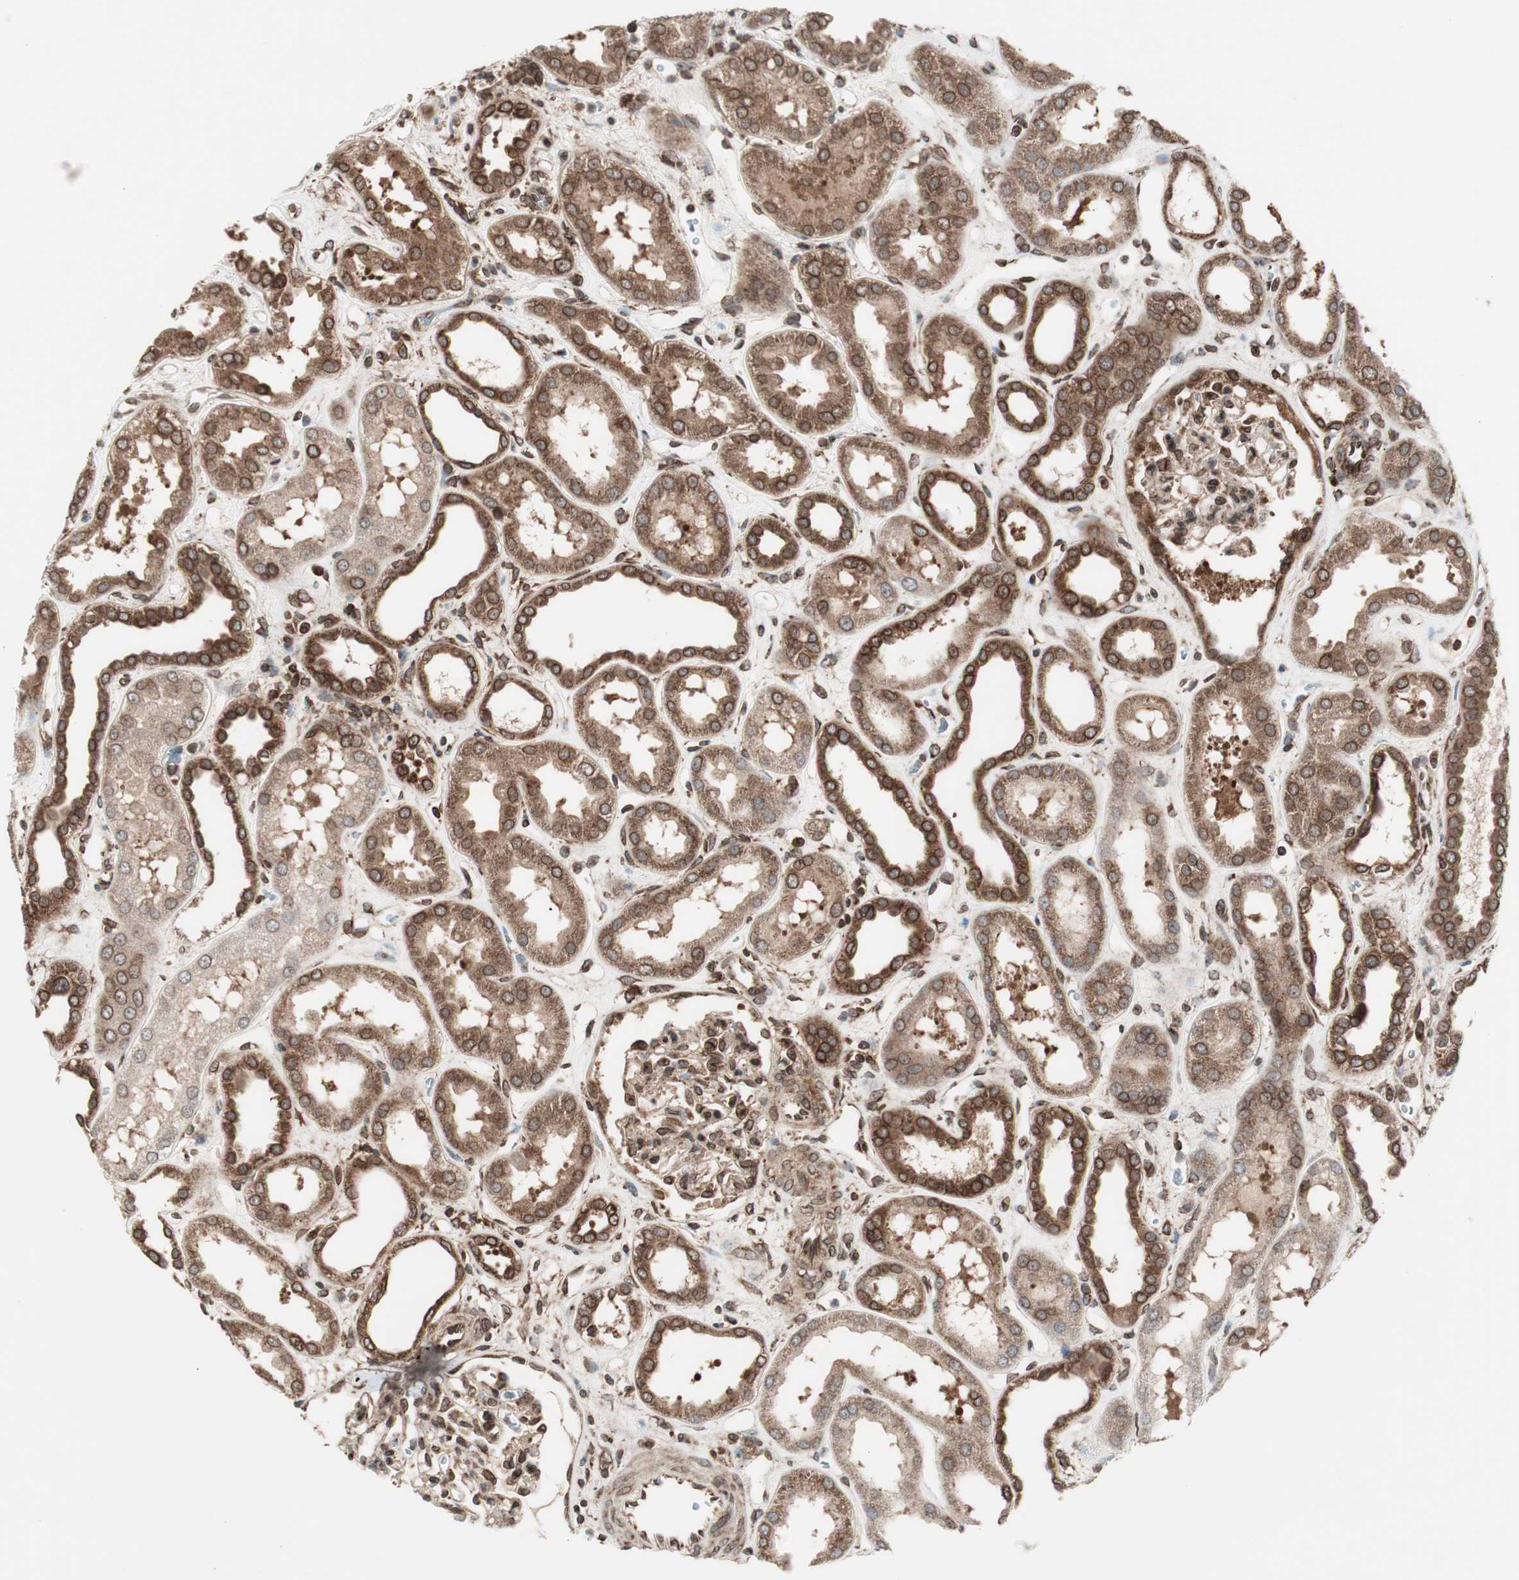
{"staining": {"intensity": "strong", "quantity": ">75%", "location": "cytoplasmic/membranous,nuclear"}, "tissue": "kidney", "cell_type": "Cells in glomeruli", "image_type": "normal", "snomed": [{"axis": "morphology", "description": "Normal tissue, NOS"}, {"axis": "topography", "description": "Kidney"}], "caption": "Immunohistochemistry (DAB) staining of benign human kidney reveals strong cytoplasmic/membranous,nuclear protein staining in about >75% of cells in glomeruli.", "gene": "NUP62", "patient": {"sex": "male", "age": 59}}